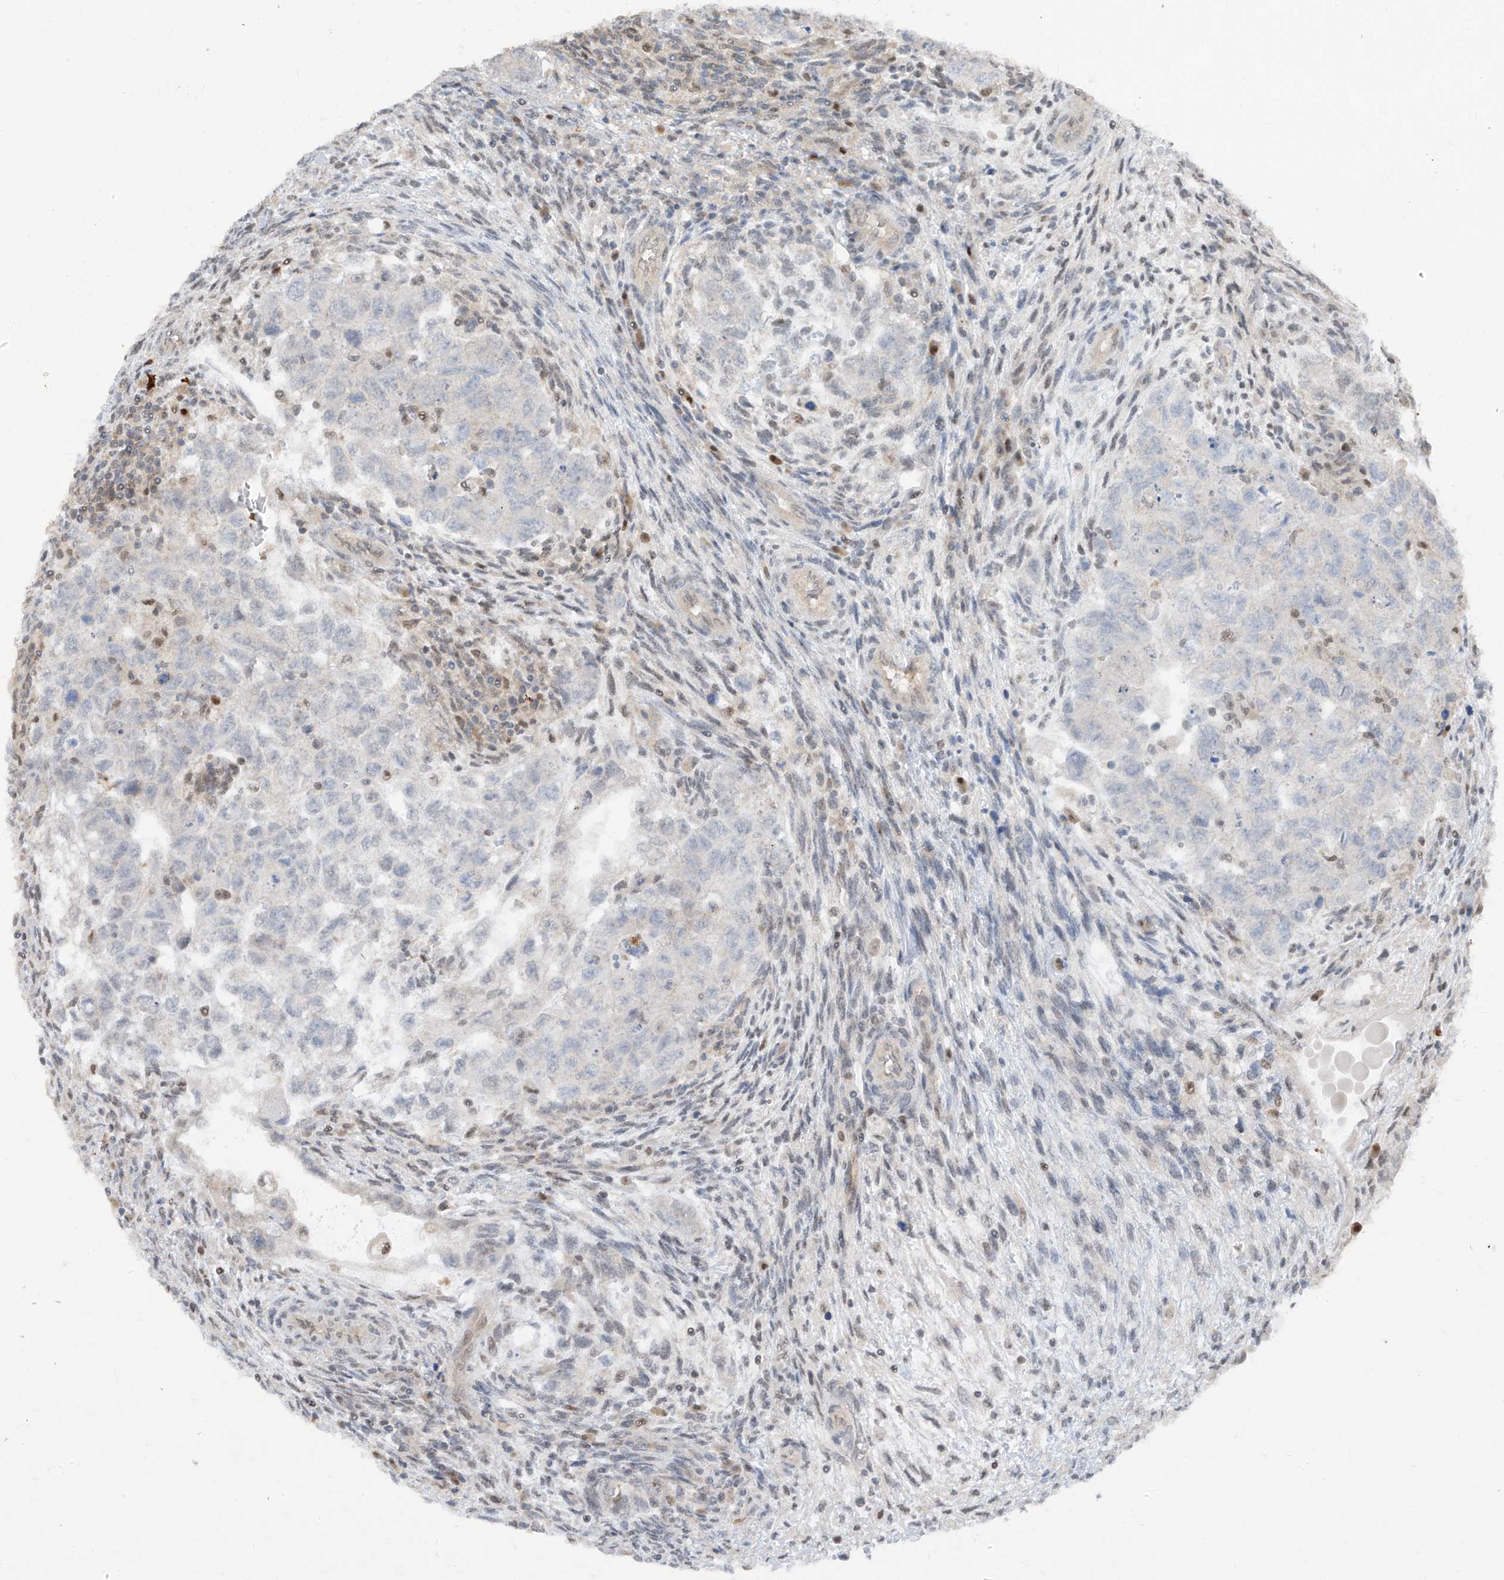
{"staining": {"intensity": "negative", "quantity": "none", "location": "none"}, "tissue": "testis cancer", "cell_type": "Tumor cells", "image_type": "cancer", "snomed": [{"axis": "morphology", "description": "Carcinoma, Embryonal, NOS"}, {"axis": "topography", "description": "Testis"}], "caption": "Tumor cells show no significant staining in testis embryonal carcinoma.", "gene": "ZNF358", "patient": {"sex": "male", "age": 36}}